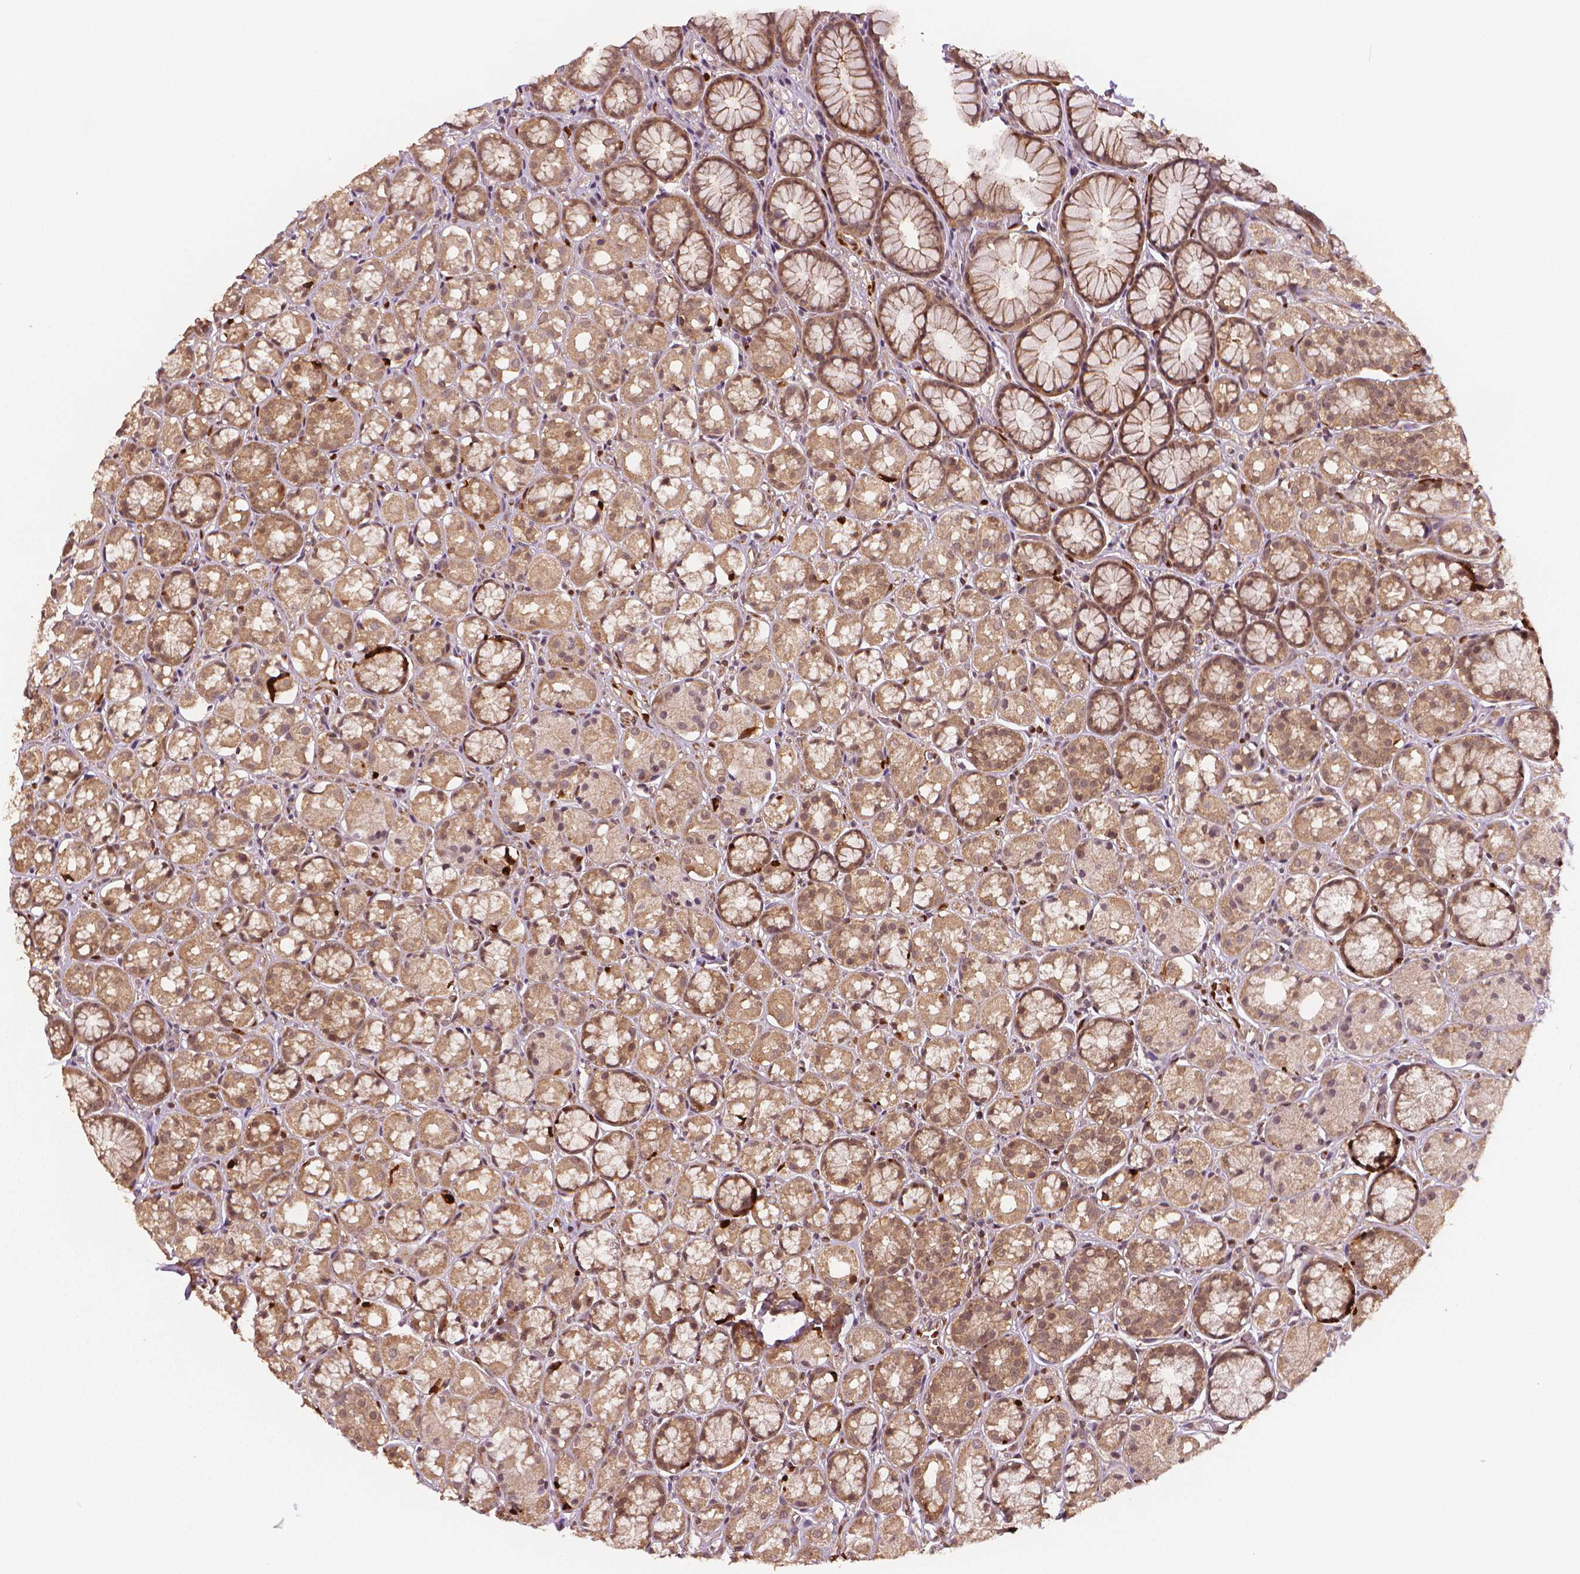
{"staining": {"intensity": "moderate", "quantity": ">75%", "location": "cytoplasmic/membranous"}, "tissue": "stomach", "cell_type": "Glandular cells", "image_type": "normal", "snomed": [{"axis": "morphology", "description": "Normal tissue, NOS"}, {"axis": "topography", "description": "Stomach"}], "caption": "High-power microscopy captured an immunohistochemistry (IHC) micrograph of normal stomach, revealing moderate cytoplasmic/membranous staining in about >75% of glandular cells.", "gene": "STAT3", "patient": {"sex": "male", "age": 70}}